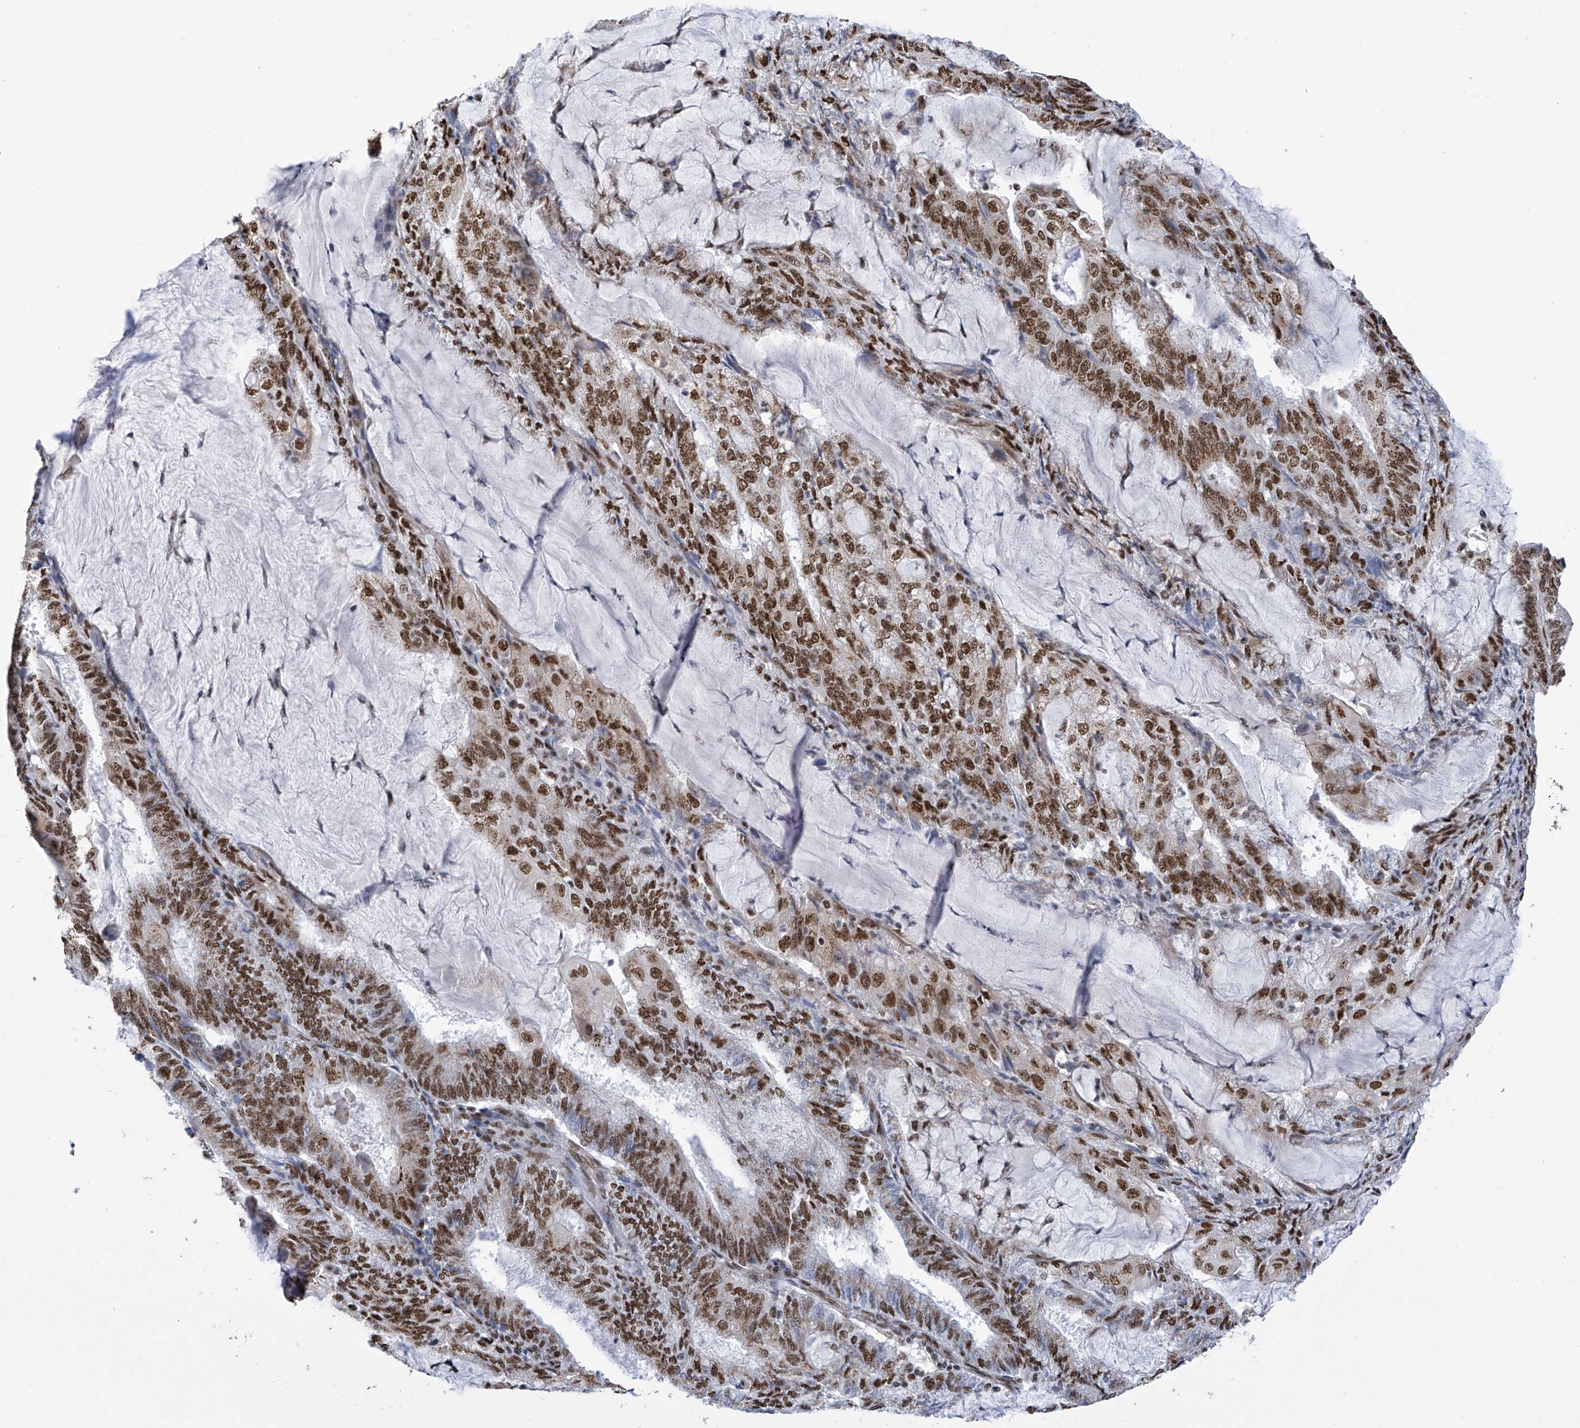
{"staining": {"intensity": "moderate", "quantity": ">75%", "location": "nuclear"}, "tissue": "endometrial cancer", "cell_type": "Tumor cells", "image_type": "cancer", "snomed": [{"axis": "morphology", "description": "Adenocarcinoma, NOS"}, {"axis": "topography", "description": "Endometrium"}], "caption": "Immunohistochemistry micrograph of neoplastic tissue: human endometrial cancer (adenocarcinoma) stained using immunohistochemistry (IHC) reveals medium levels of moderate protein expression localized specifically in the nuclear of tumor cells, appearing as a nuclear brown color.", "gene": "APLF", "patient": {"sex": "female", "age": 81}}